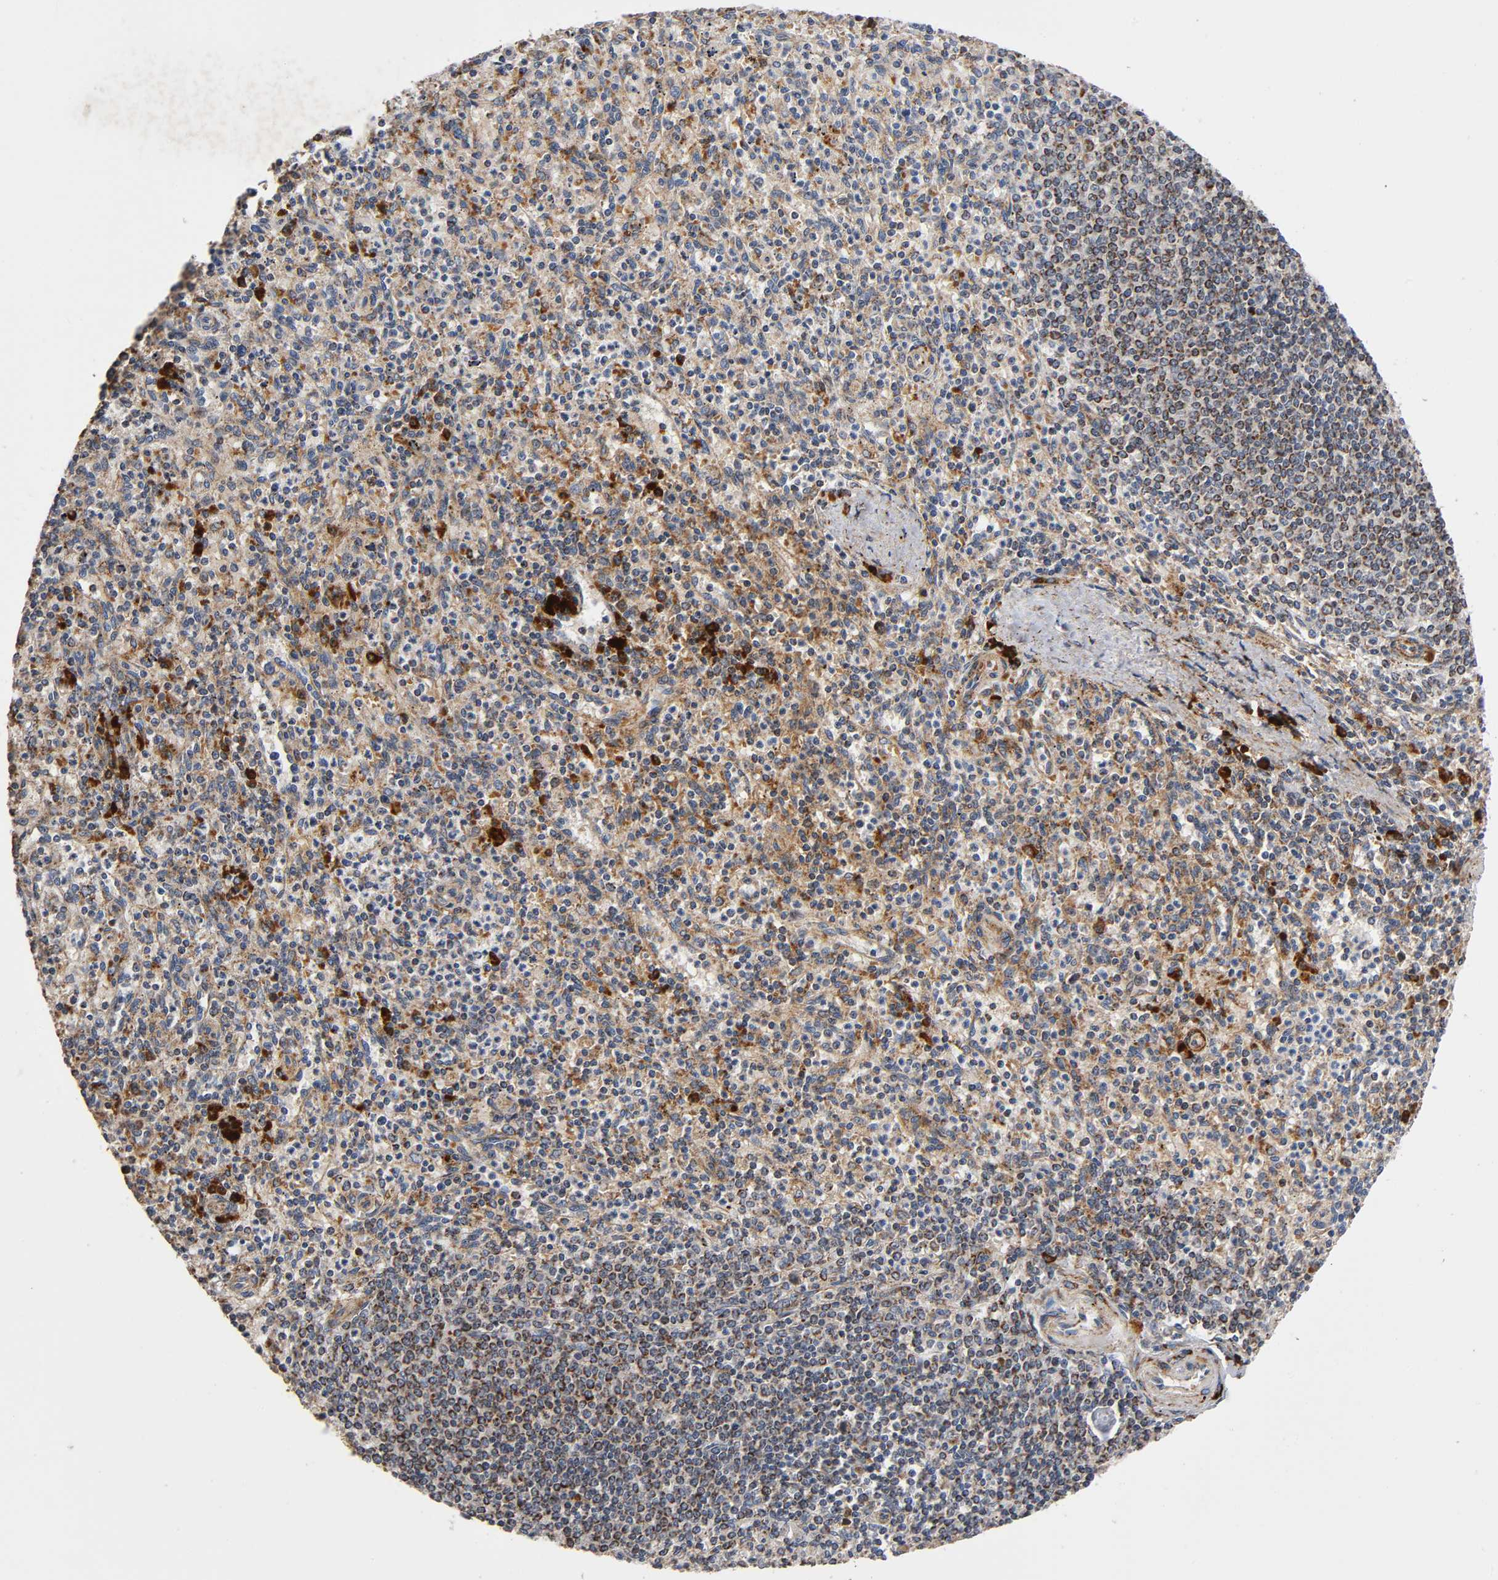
{"staining": {"intensity": "moderate", "quantity": ">75%", "location": "cytoplasmic/membranous"}, "tissue": "spleen", "cell_type": "Cells in red pulp", "image_type": "normal", "snomed": [{"axis": "morphology", "description": "Normal tissue, NOS"}, {"axis": "topography", "description": "Spleen"}], "caption": "This is an image of IHC staining of unremarkable spleen, which shows moderate staining in the cytoplasmic/membranous of cells in red pulp.", "gene": "MAP3K1", "patient": {"sex": "male", "age": 72}}